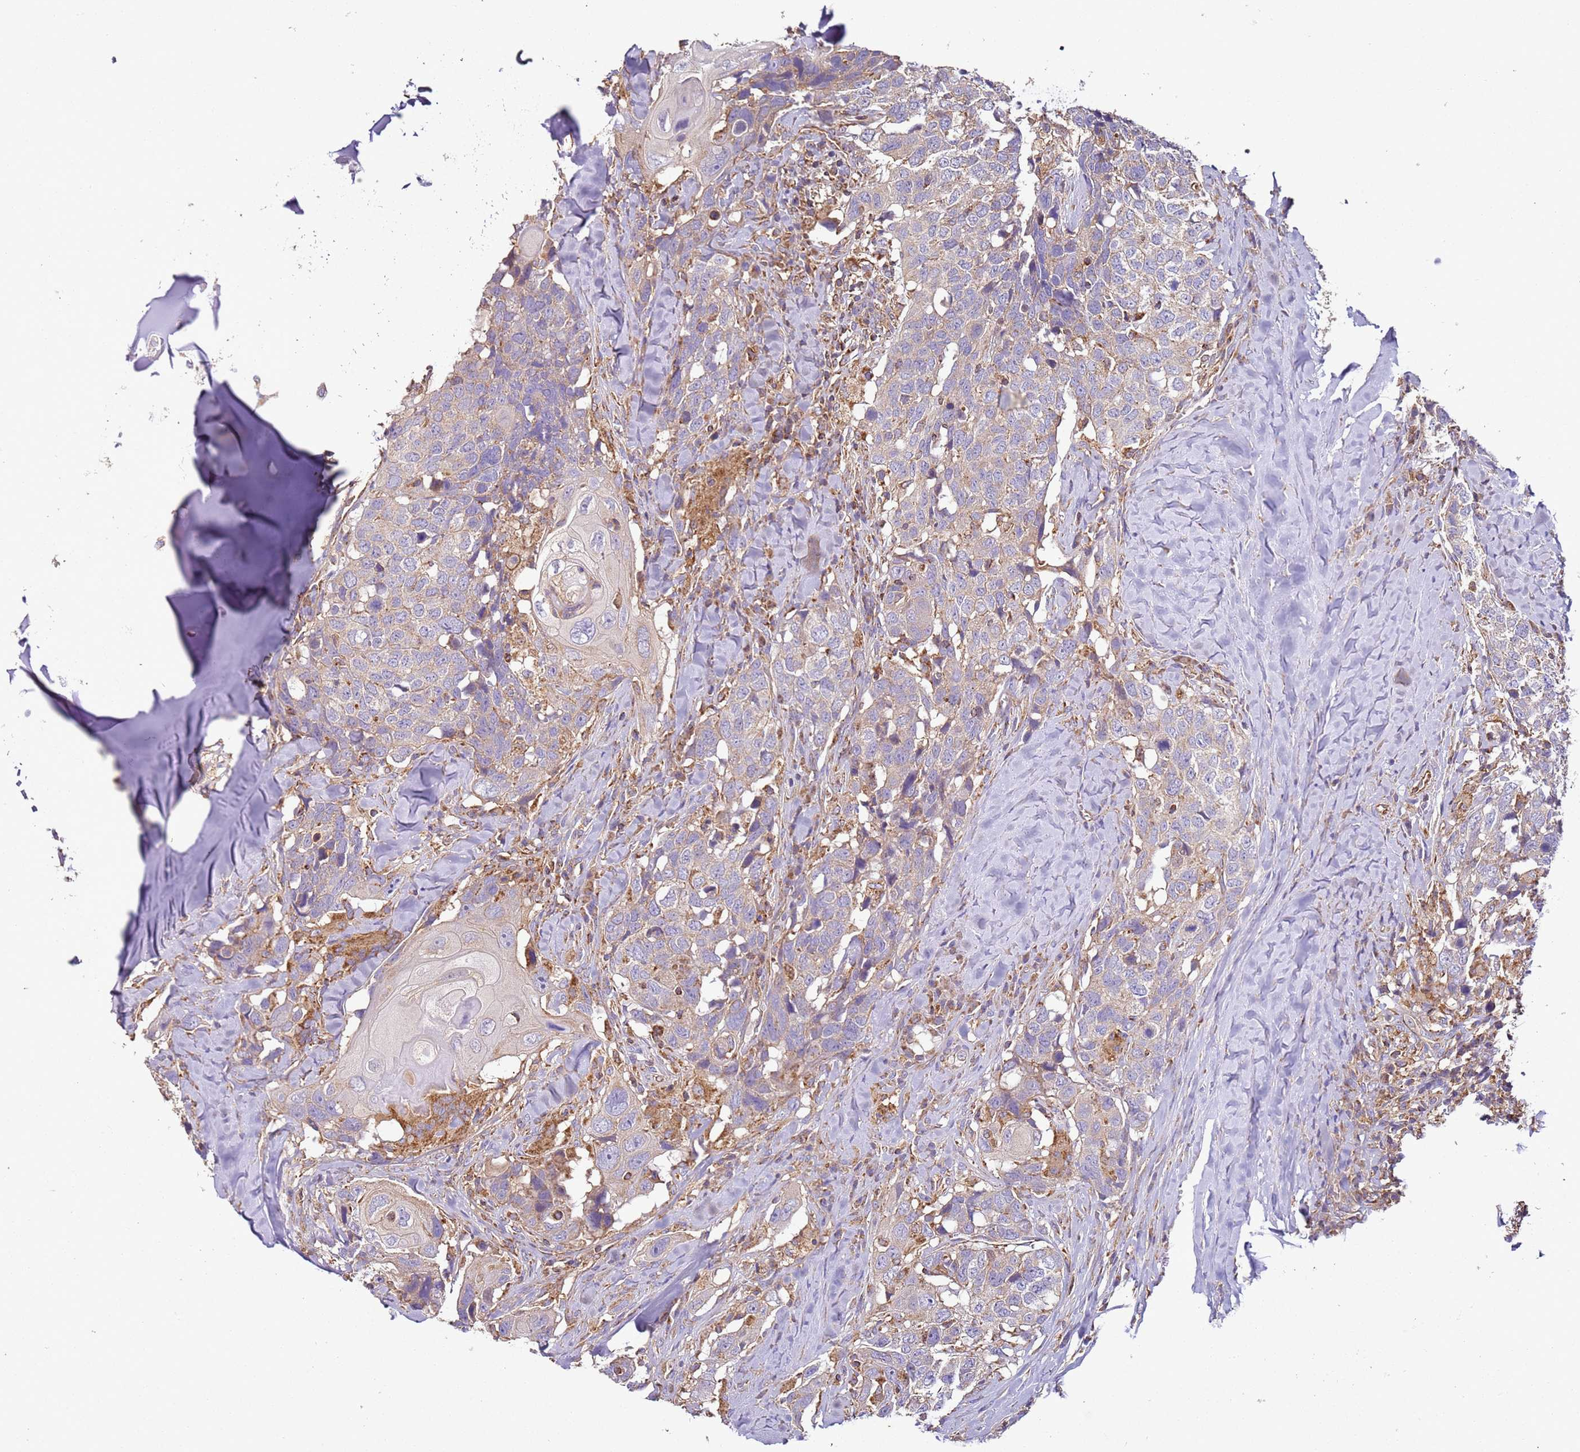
{"staining": {"intensity": "negative", "quantity": "none", "location": "none"}, "tissue": "head and neck cancer", "cell_type": "Tumor cells", "image_type": "cancer", "snomed": [{"axis": "morphology", "description": "Normal tissue, NOS"}, {"axis": "morphology", "description": "Squamous cell carcinoma, NOS"}, {"axis": "topography", "description": "Skeletal muscle"}, {"axis": "topography", "description": "Vascular tissue"}, {"axis": "topography", "description": "Peripheral nerve tissue"}, {"axis": "topography", "description": "Head-Neck"}], "caption": "Immunohistochemistry image of head and neck cancer stained for a protein (brown), which shows no staining in tumor cells. The staining was performed using DAB (3,3'-diaminobenzidine) to visualize the protein expression in brown, while the nuclei were stained in blue with hematoxylin (Magnification: 20x).", "gene": "RMND5A", "patient": {"sex": "male", "age": 66}}